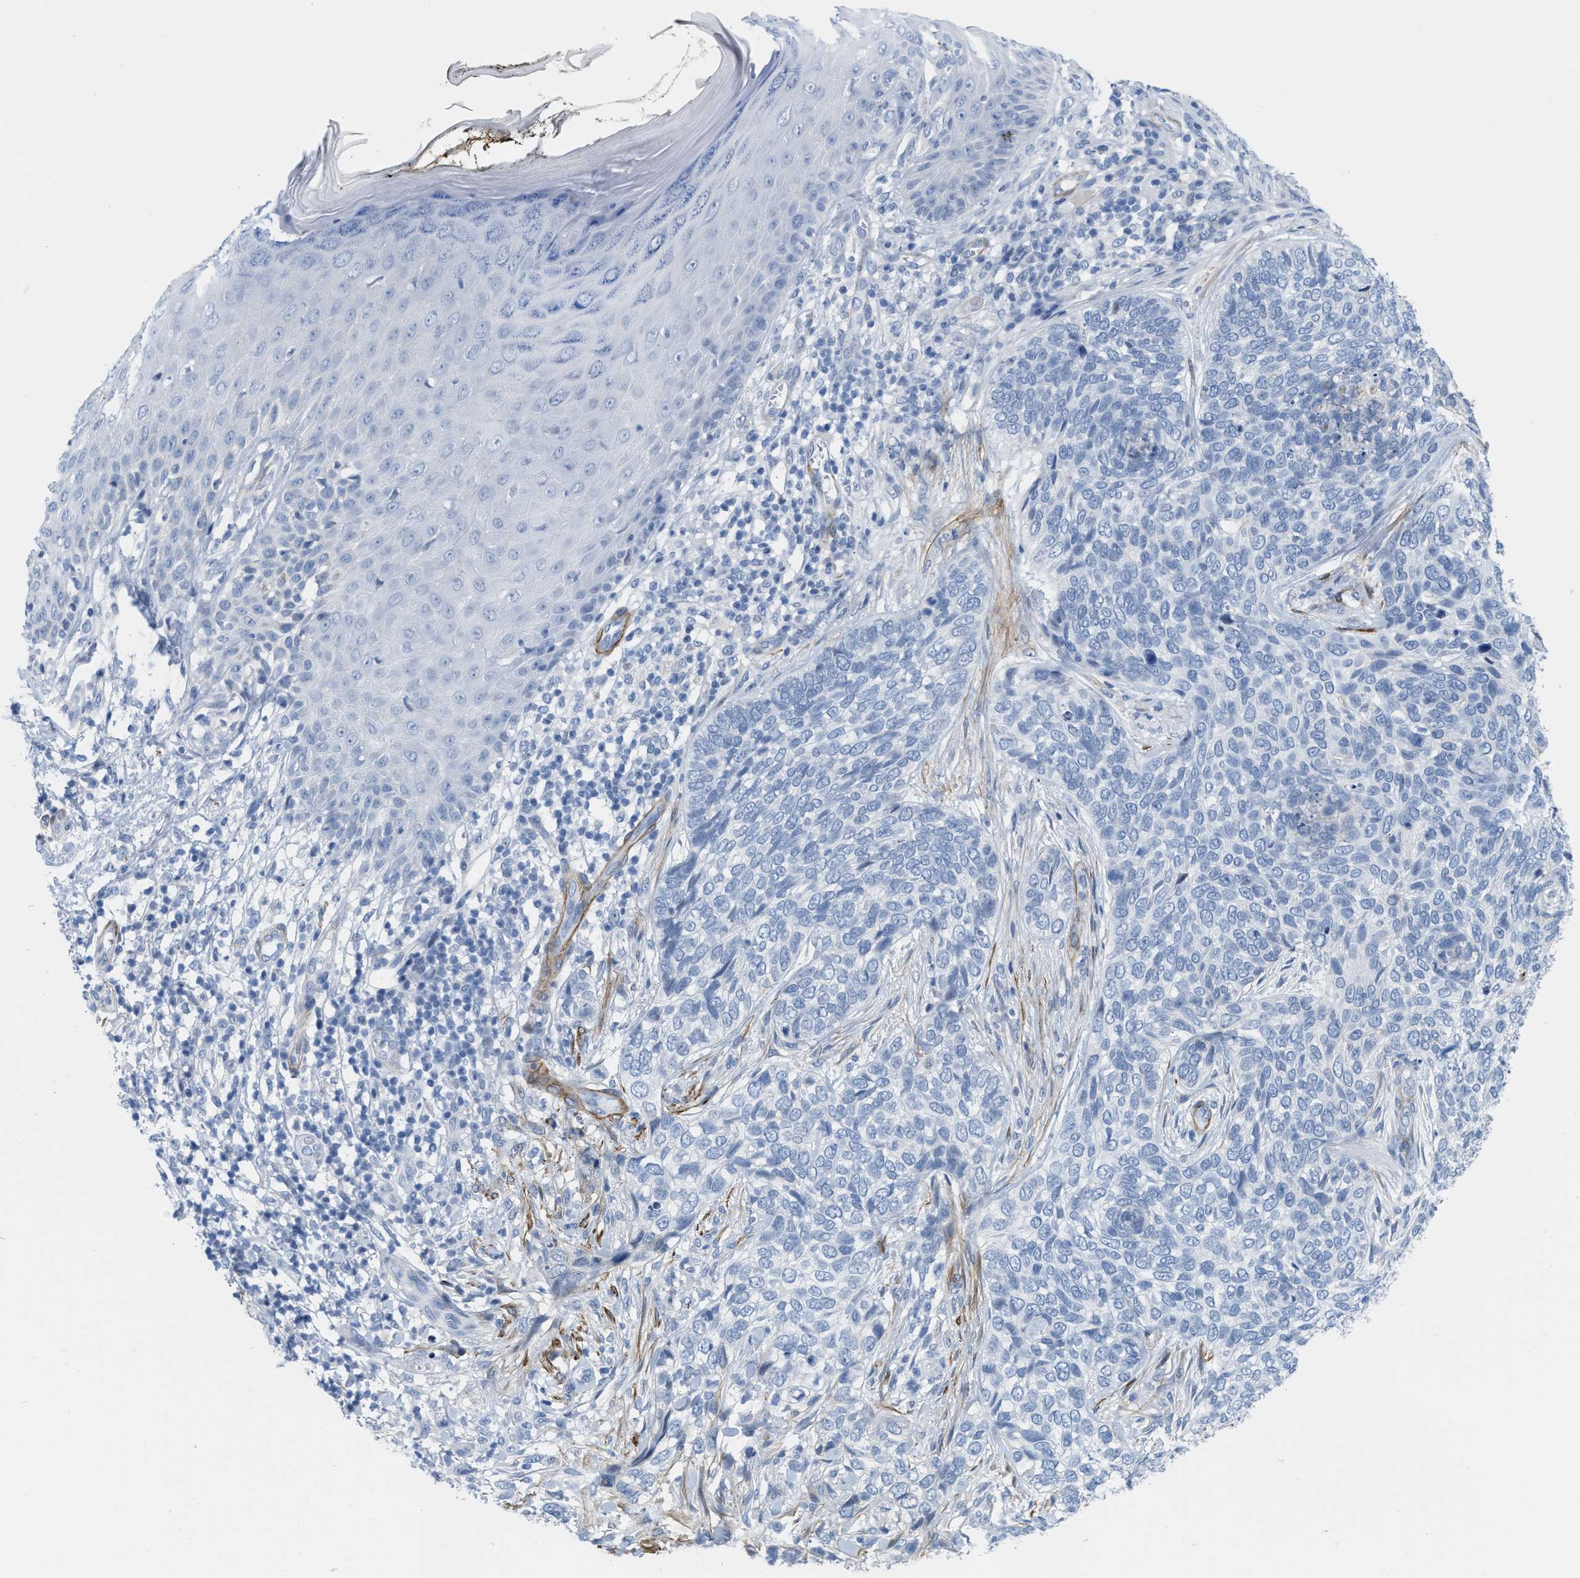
{"staining": {"intensity": "negative", "quantity": "none", "location": "none"}, "tissue": "skin cancer", "cell_type": "Tumor cells", "image_type": "cancer", "snomed": [{"axis": "morphology", "description": "Basal cell carcinoma"}, {"axis": "topography", "description": "Skin"}], "caption": "Tumor cells are negative for brown protein staining in basal cell carcinoma (skin).", "gene": "TAGLN", "patient": {"sex": "female", "age": 64}}